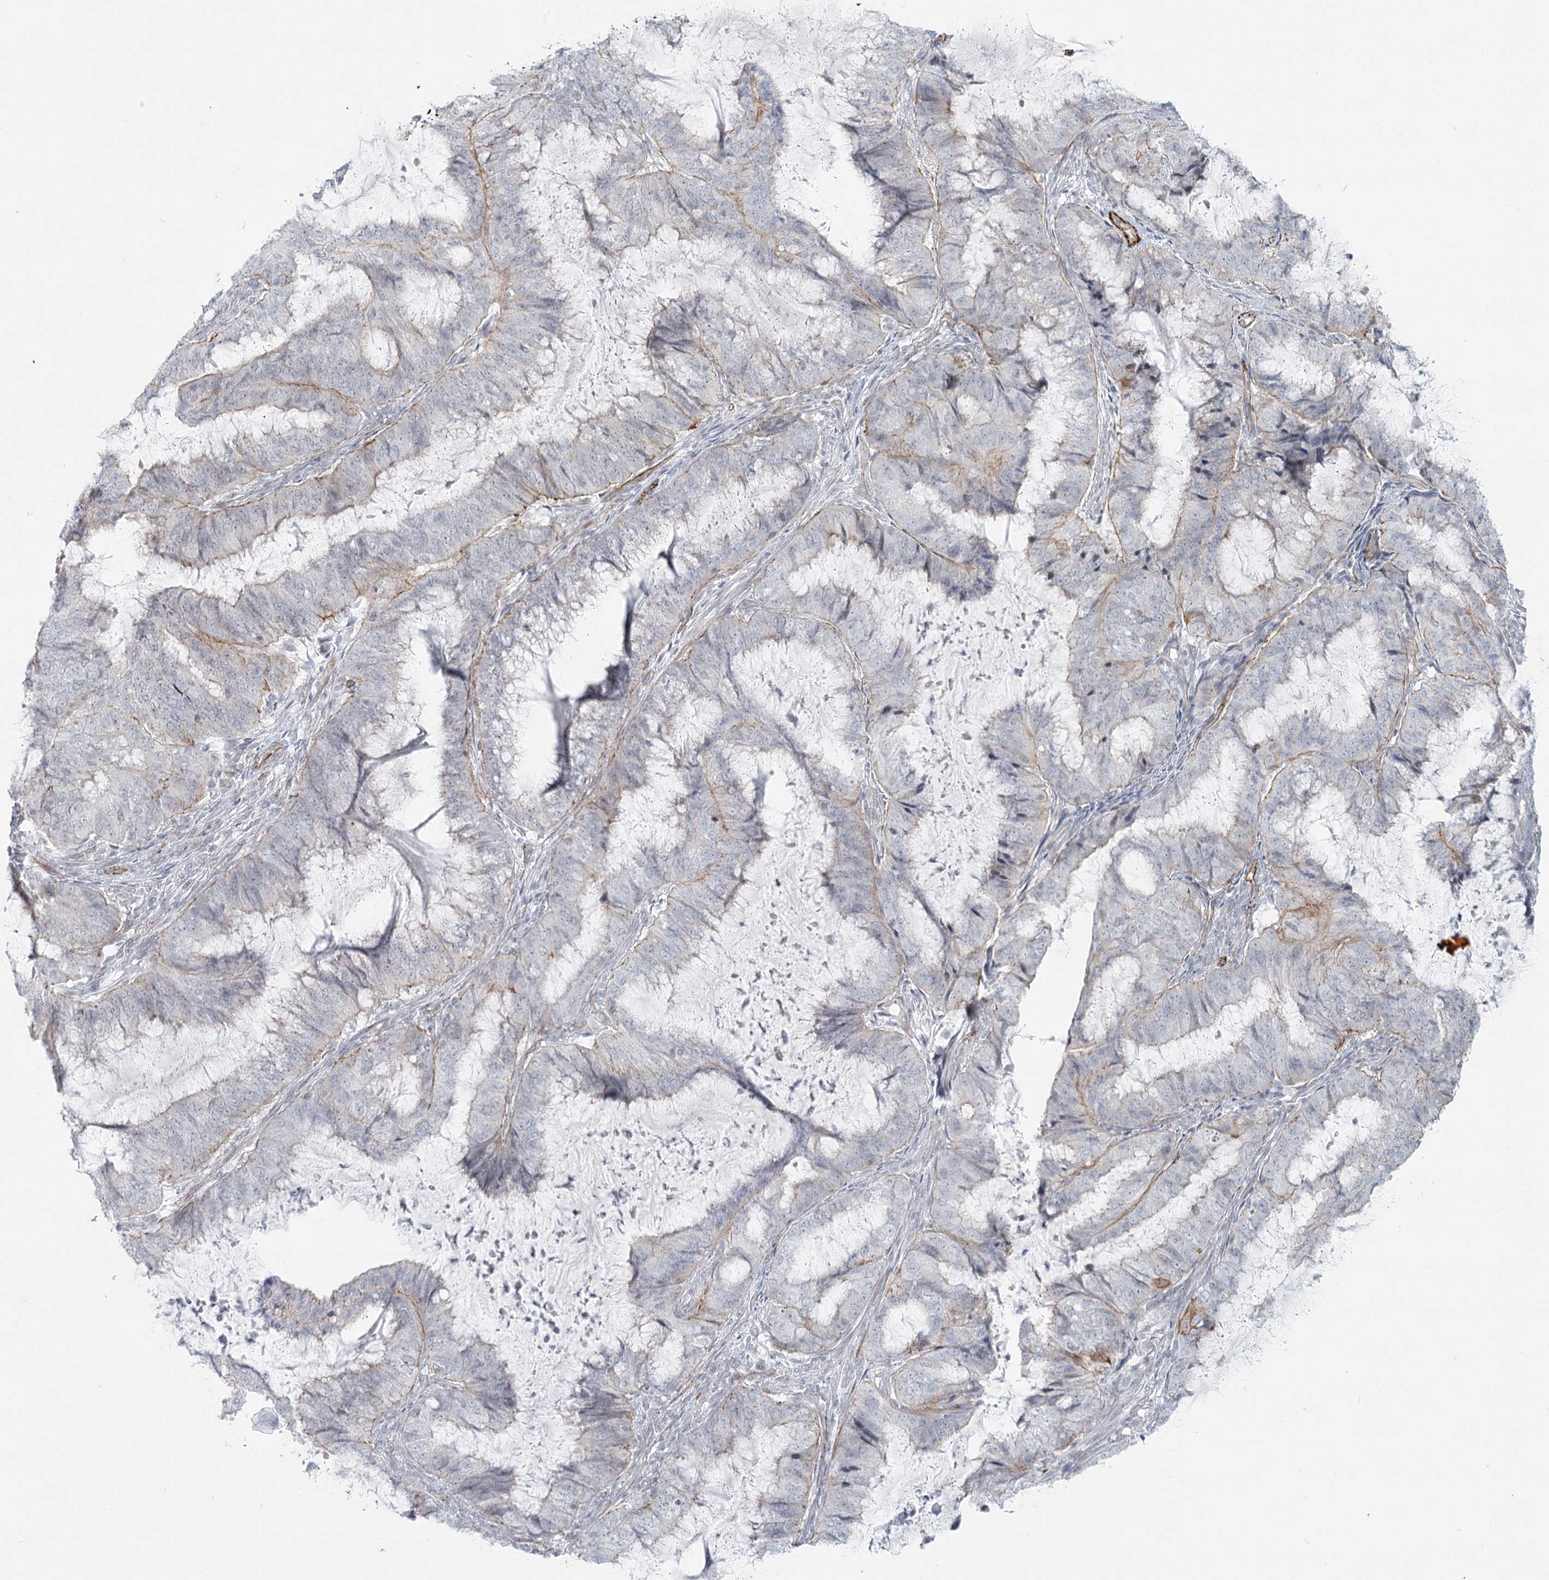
{"staining": {"intensity": "weak", "quantity": "<25%", "location": "cytoplasmic/membranous"}, "tissue": "endometrial cancer", "cell_type": "Tumor cells", "image_type": "cancer", "snomed": [{"axis": "morphology", "description": "Adenocarcinoma, NOS"}, {"axis": "topography", "description": "Endometrium"}], "caption": "IHC micrograph of human endometrial cancer stained for a protein (brown), which reveals no positivity in tumor cells.", "gene": "ABHD8", "patient": {"sex": "female", "age": 81}}